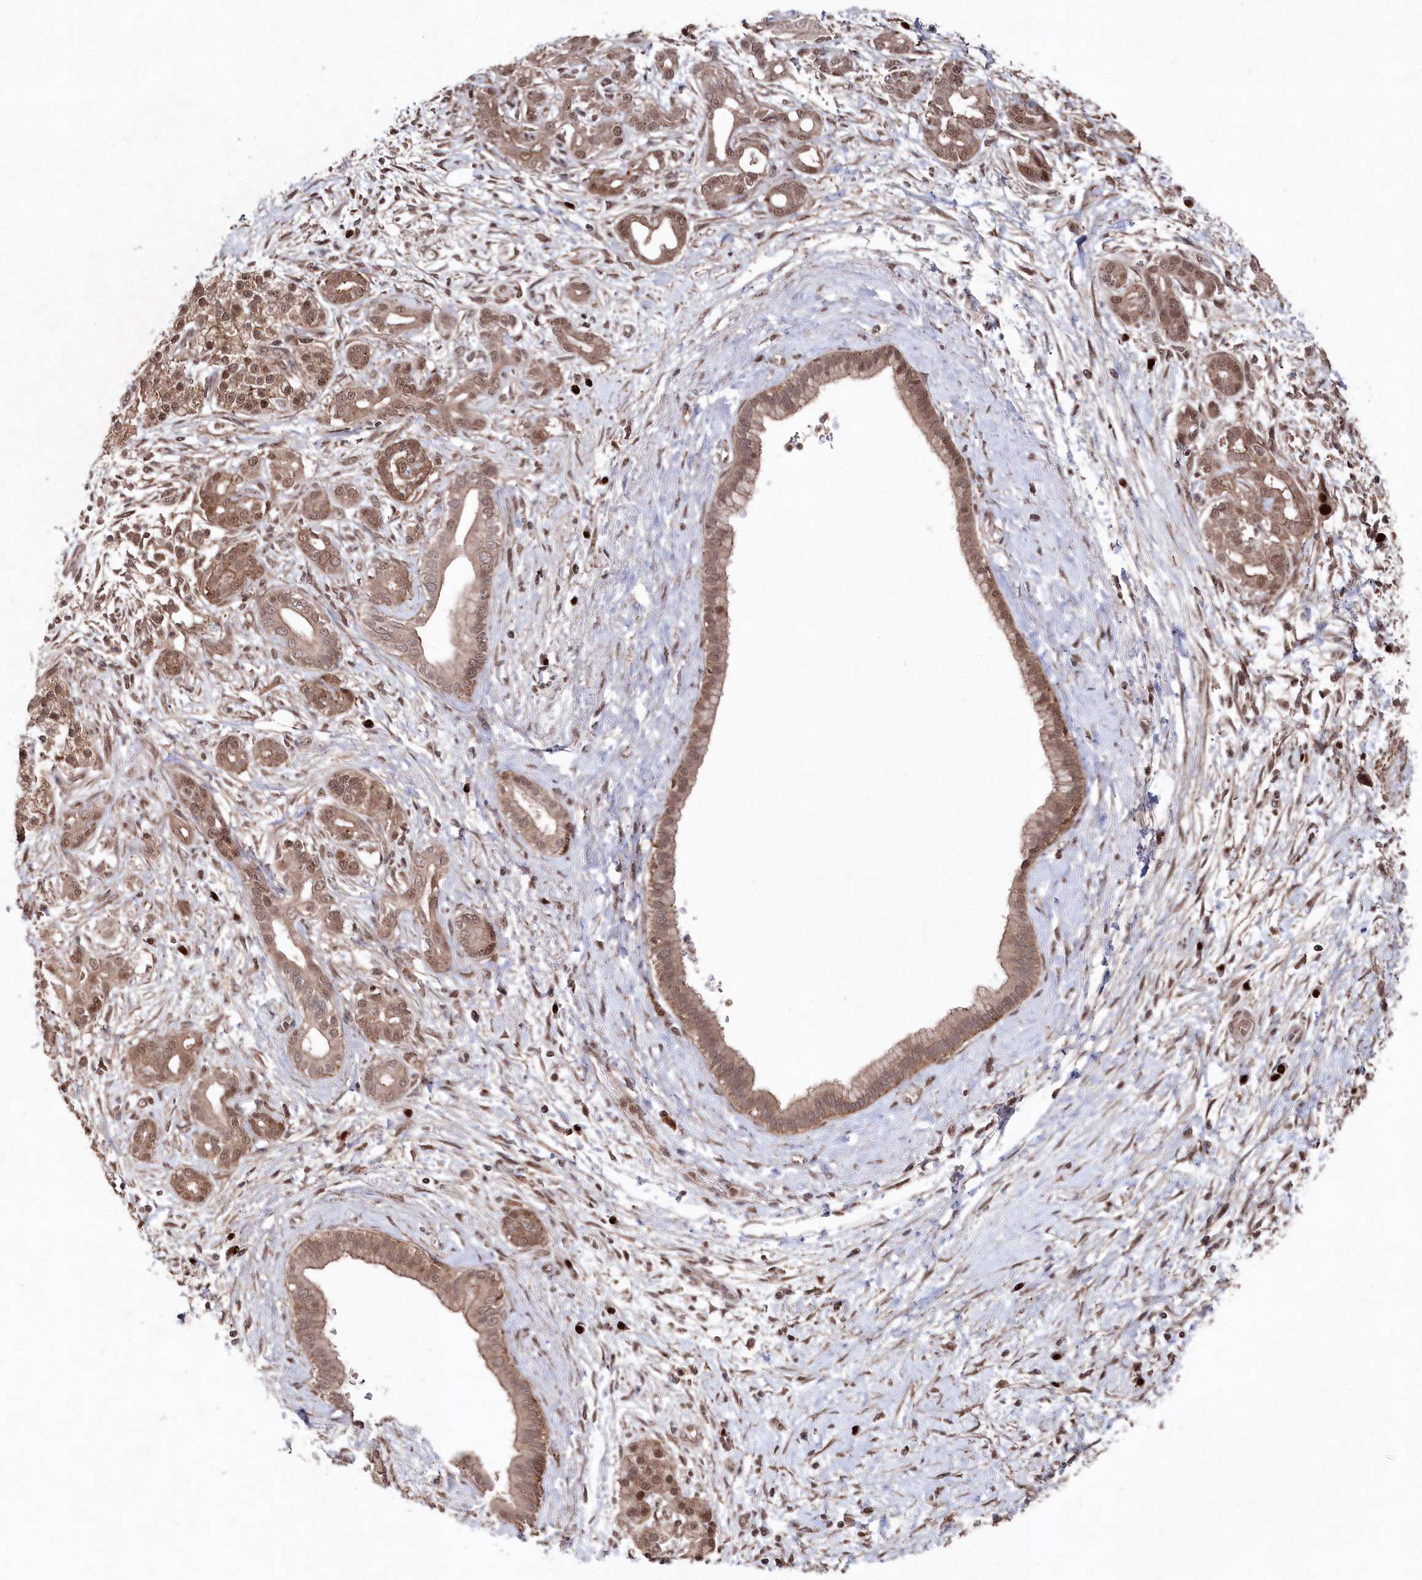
{"staining": {"intensity": "moderate", "quantity": ">75%", "location": "cytoplasmic/membranous,nuclear"}, "tissue": "pancreatic cancer", "cell_type": "Tumor cells", "image_type": "cancer", "snomed": [{"axis": "morphology", "description": "Adenocarcinoma, NOS"}, {"axis": "topography", "description": "Pancreas"}], "caption": "Moderate cytoplasmic/membranous and nuclear expression for a protein is appreciated in approximately >75% of tumor cells of pancreatic cancer (adenocarcinoma) using immunohistochemistry (IHC).", "gene": "BORCS7", "patient": {"sex": "male", "age": 58}}